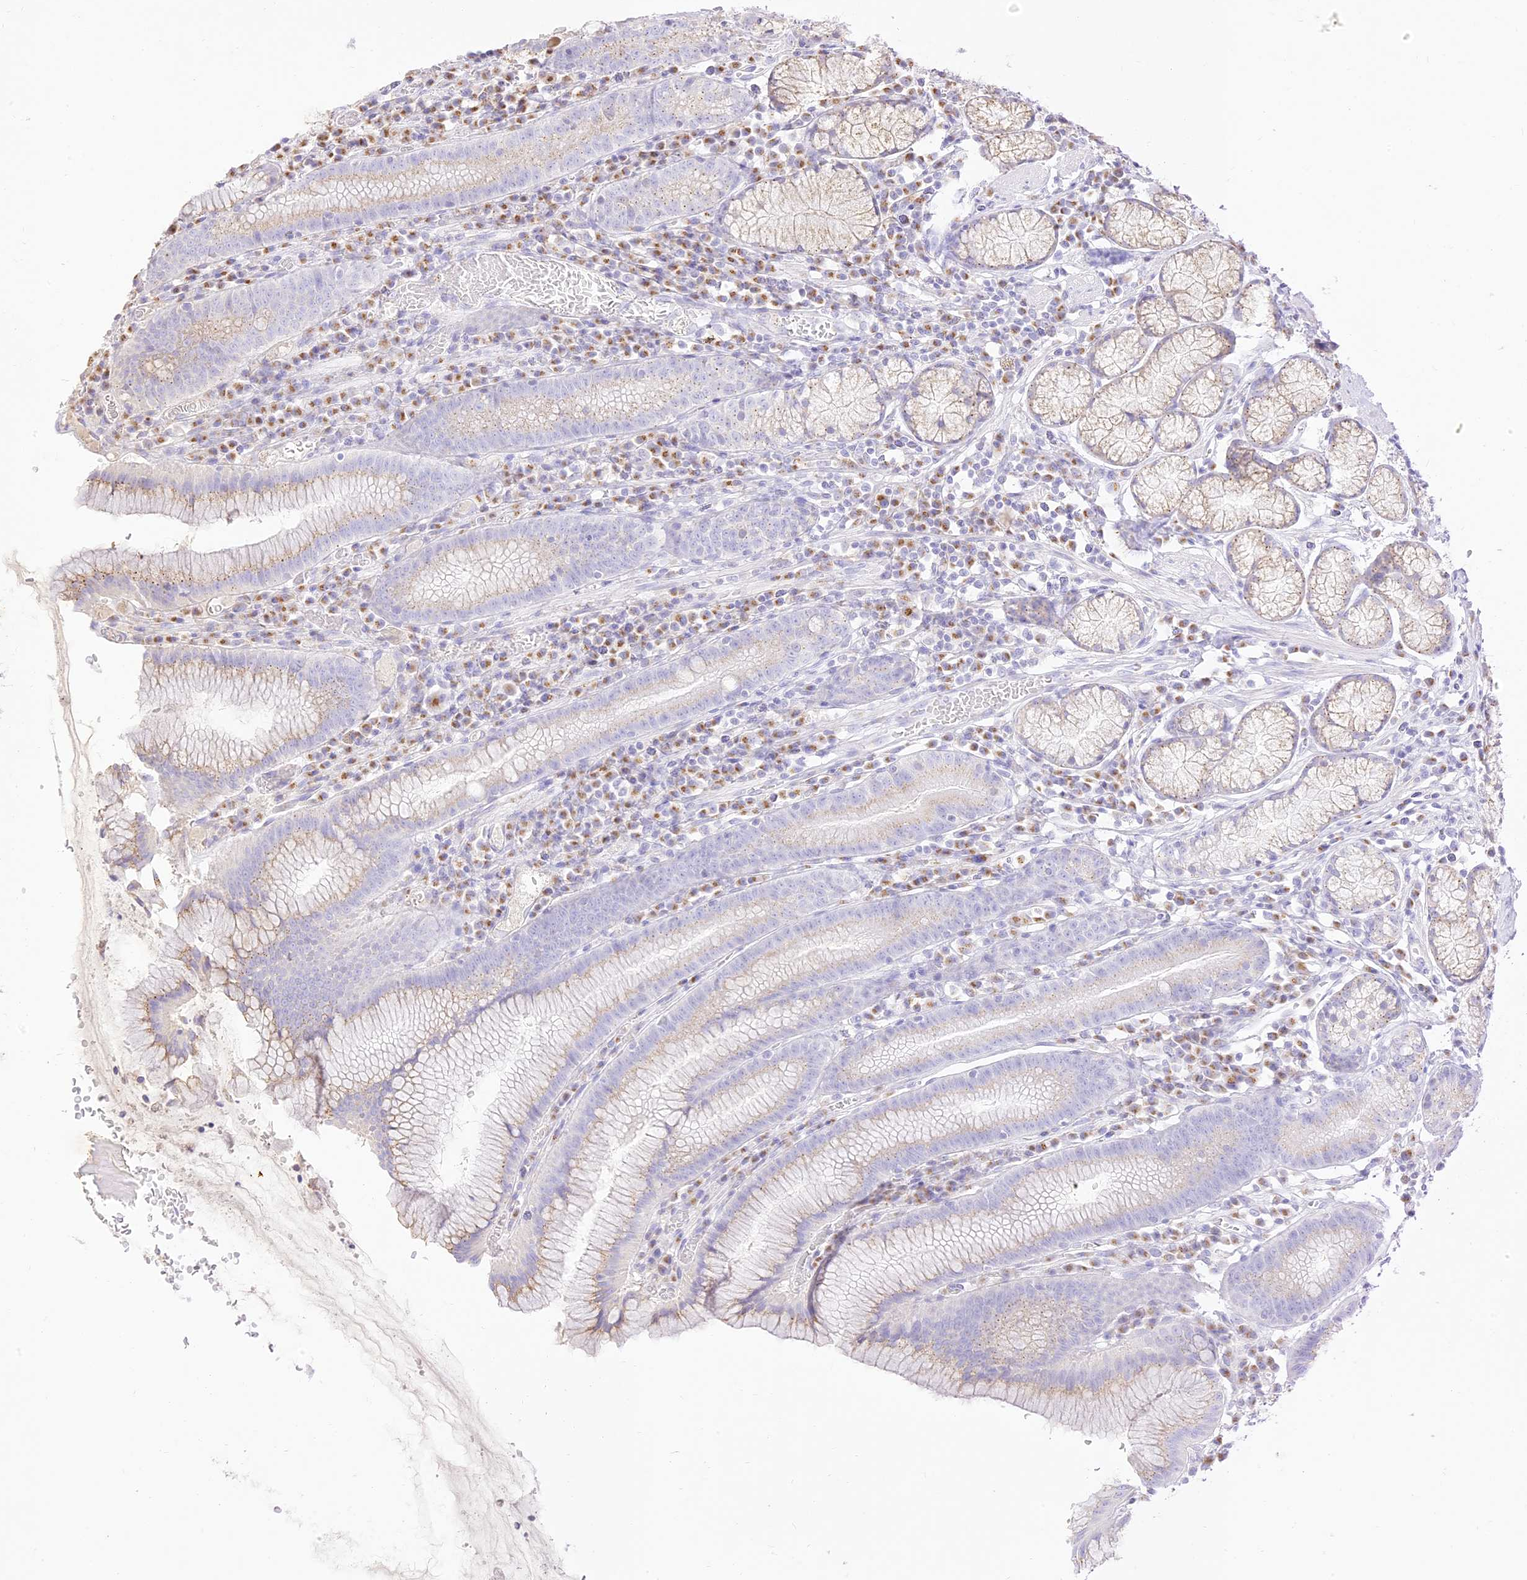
{"staining": {"intensity": "moderate", "quantity": "25%-75%", "location": "cytoplasmic/membranous"}, "tissue": "stomach", "cell_type": "Glandular cells", "image_type": "normal", "snomed": [{"axis": "morphology", "description": "Normal tissue, NOS"}, {"axis": "topography", "description": "Stomach"}], "caption": "Immunohistochemistry staining of unremarkable stomach, which displays medium levels of moderate cytoplasmic/membranous expression in approximately 25%-75% of glandular cells indicating moderate cytoplasmic/membranous protein staining. The staining was performed using DAB (brown) for protein detection and nuclei were counterstained in hematoxylin (blue).", "gene": "SEC13", "patient": {"sex": "male", "age": 55}}